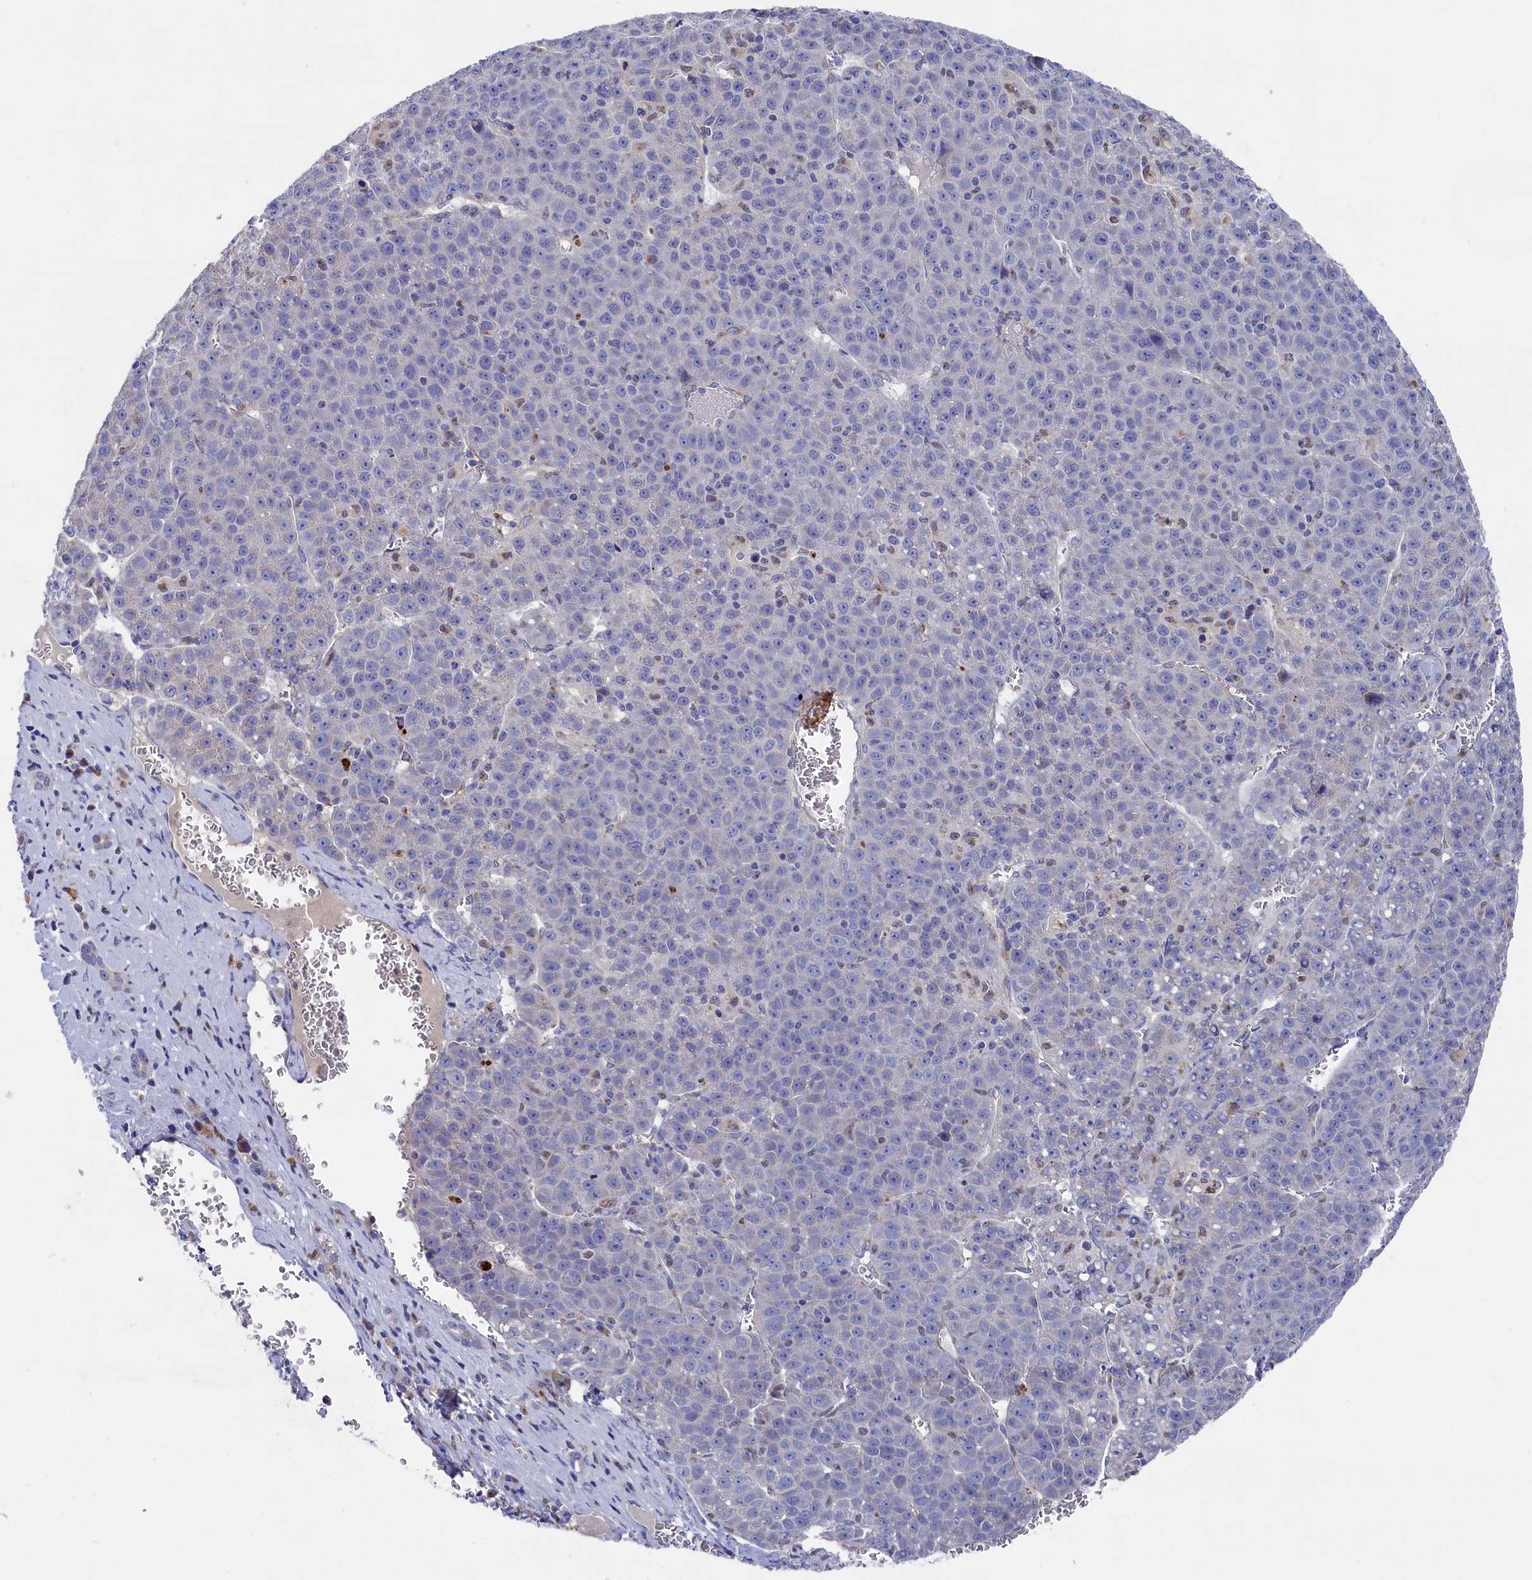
{"staining": {"intensity": "negative", "quantity": "none", "location": "none"}, "tissue": "liver cancer", "cell_type": "Tumor cells", "image_type": "cancer", "snomed": [{"axis": "morphology", "description": "Carcinoma, Hepatocellular, NOS"}, {"axis": "topography", "description": "Liver"}], "caption": "IHC of human liver cancer (hepatocellular carcinoma) reveals no staining in tumor cells.", "gene": "GPR108", "patient": {"sex": "female", "age": 53}}